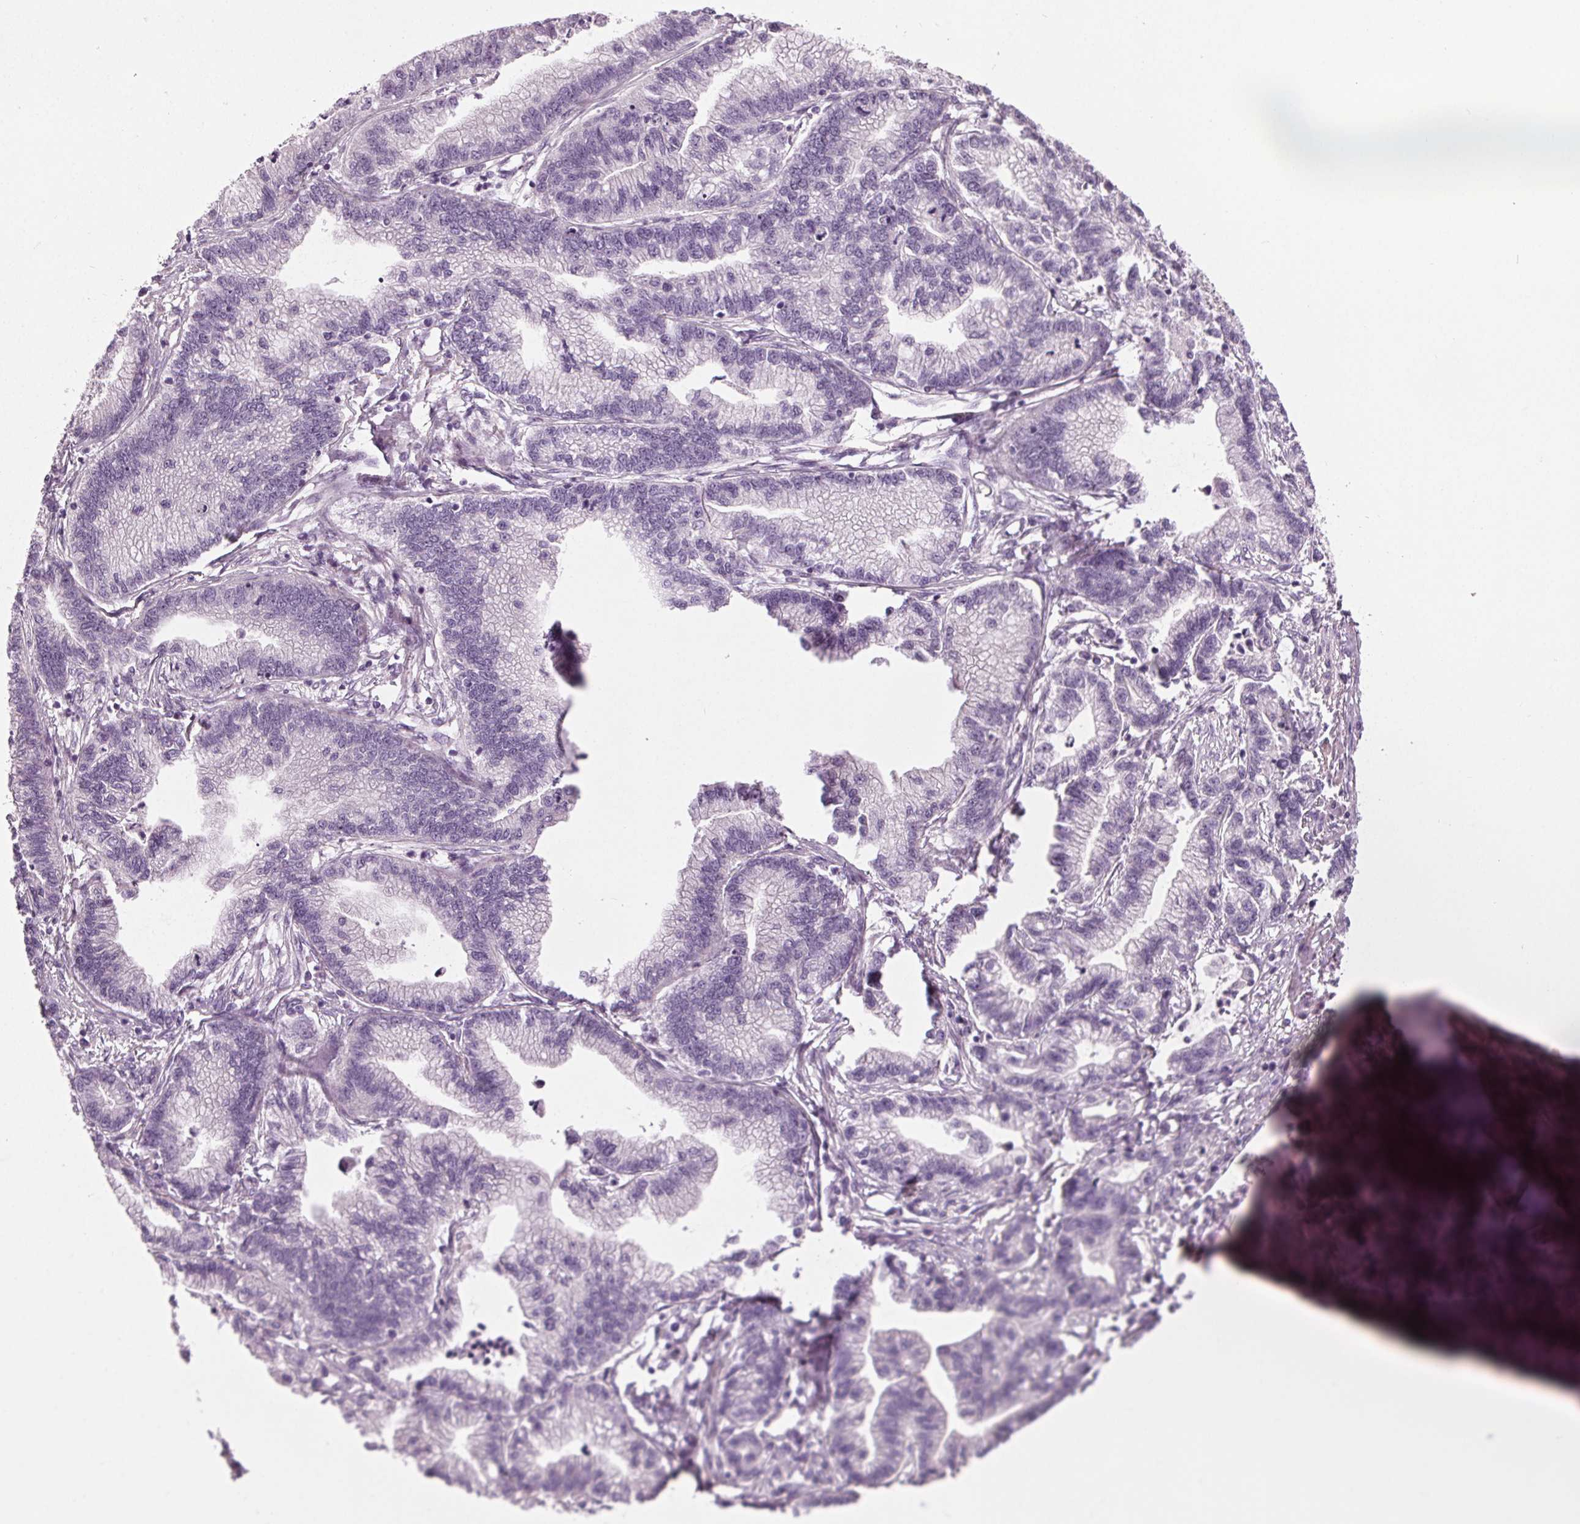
{"staining": {"intensity": "negative", "quantity": "none", "location": "none"}, "tissue": "stomach cancer", "cell_type": "Tumor cells", "image_type": "cancer", "snomed": [{"axis": "morphology", "description": "Adenocarcinoma, NOS"}, {"axis": "topography", "description": "Stomach"}], "caption": "Image shows no significant protein expression in tumor cells of stomach cancer.", "gene": "RASA1", "patient": {"sex": "male", "age": 83}}